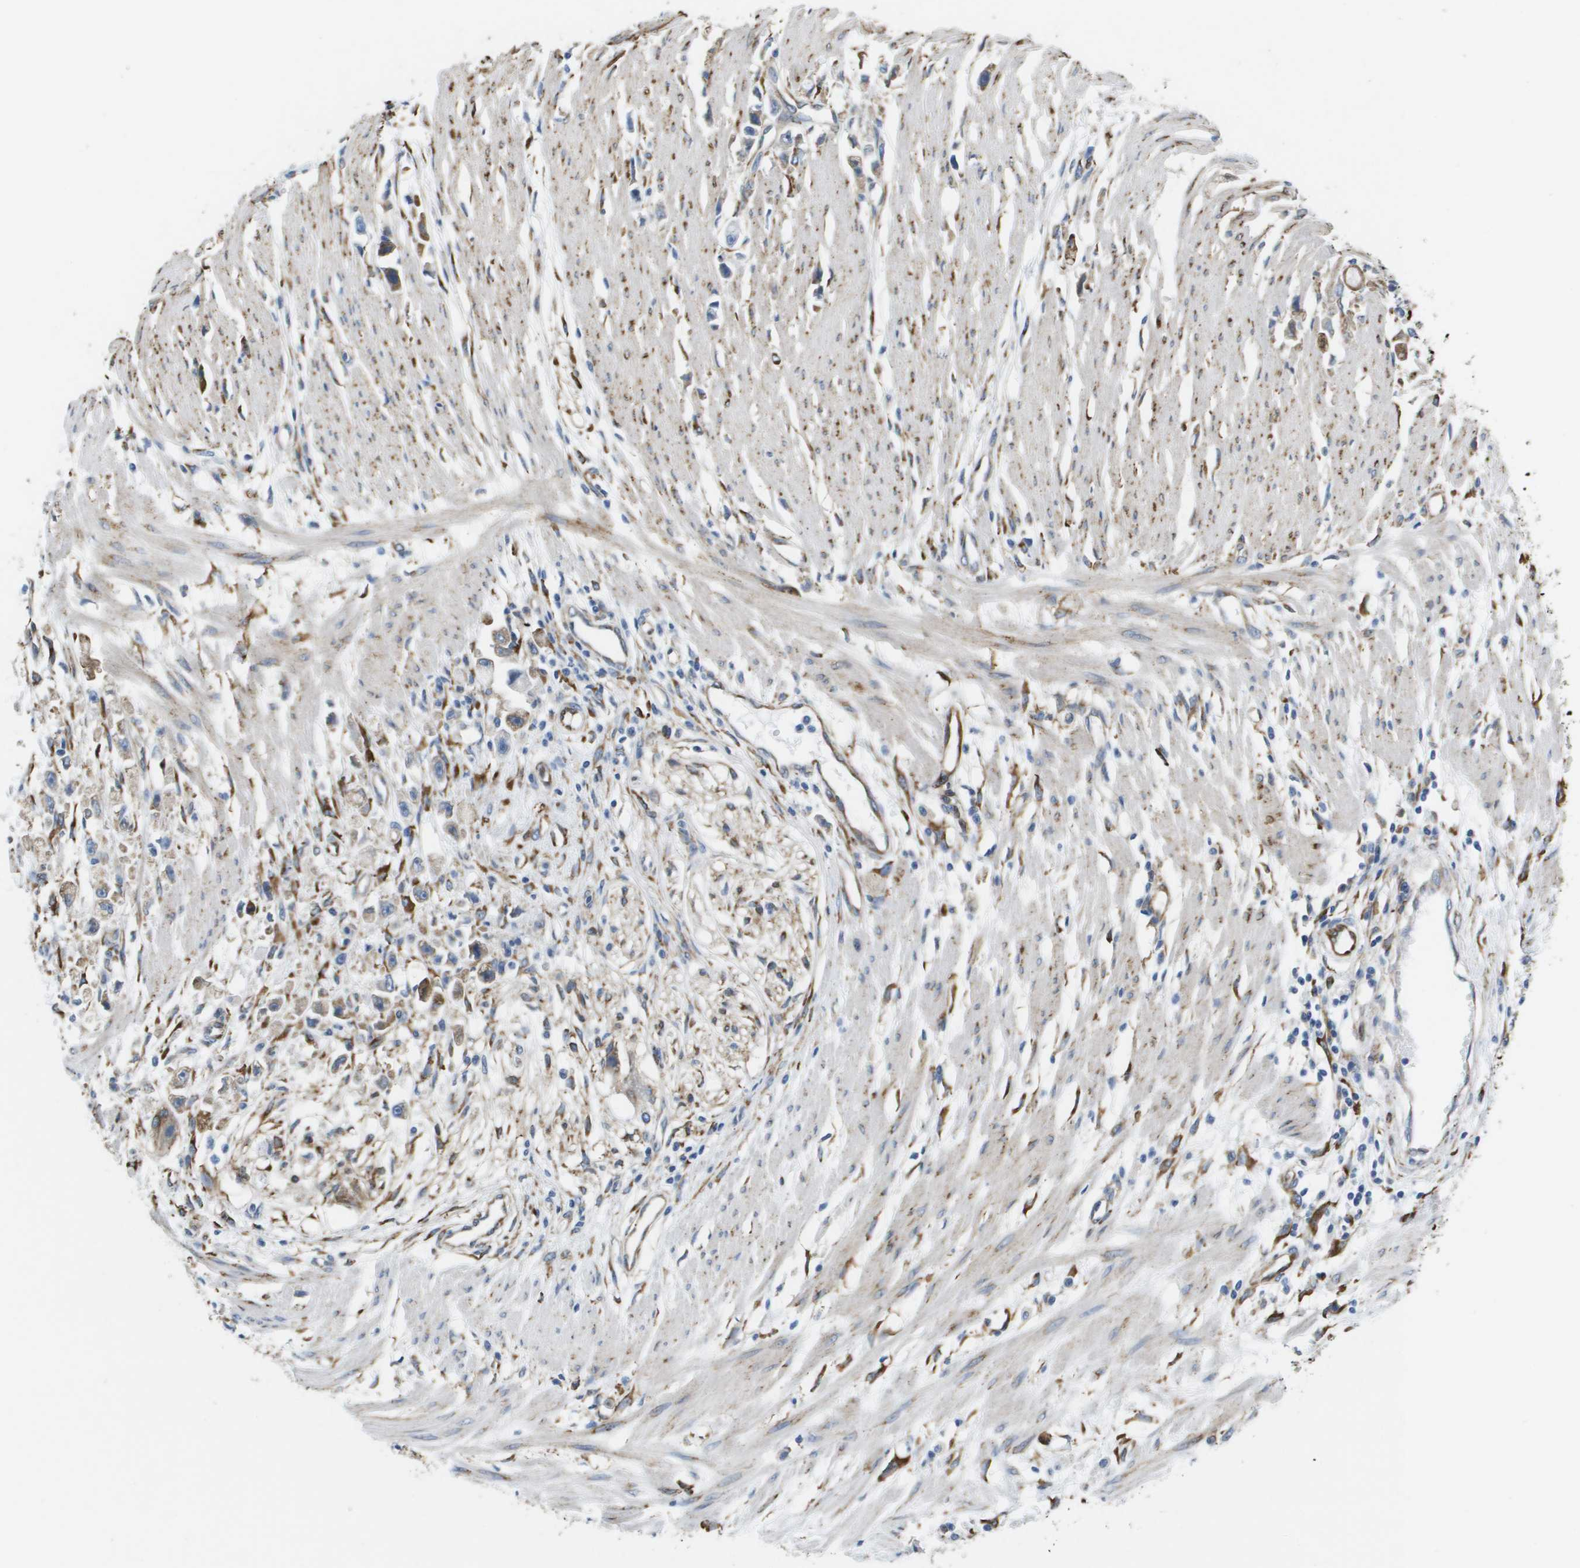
{"staining": {"intensity": "moderate", "quantity": "<25%", "location": "cytoplasmic/membranous"}, "tissue": "stomach cancer", "cell_type": "Tumor cells", "image_type": "cancer", "snomed": [{"axis": "morphology", "description": "Adenocarcinoma, NOS"}, {"axis": "topography", "description": "Stomach"}], "caption": "Human stomach adenocarcinoma stained for a protein (brown) exhibits moderate cytoplasmic/membranous positive expression in about <25% of tumor cells.", "gene": "ST3GAL2", "patient": {"sex": "female", "age": 59}}